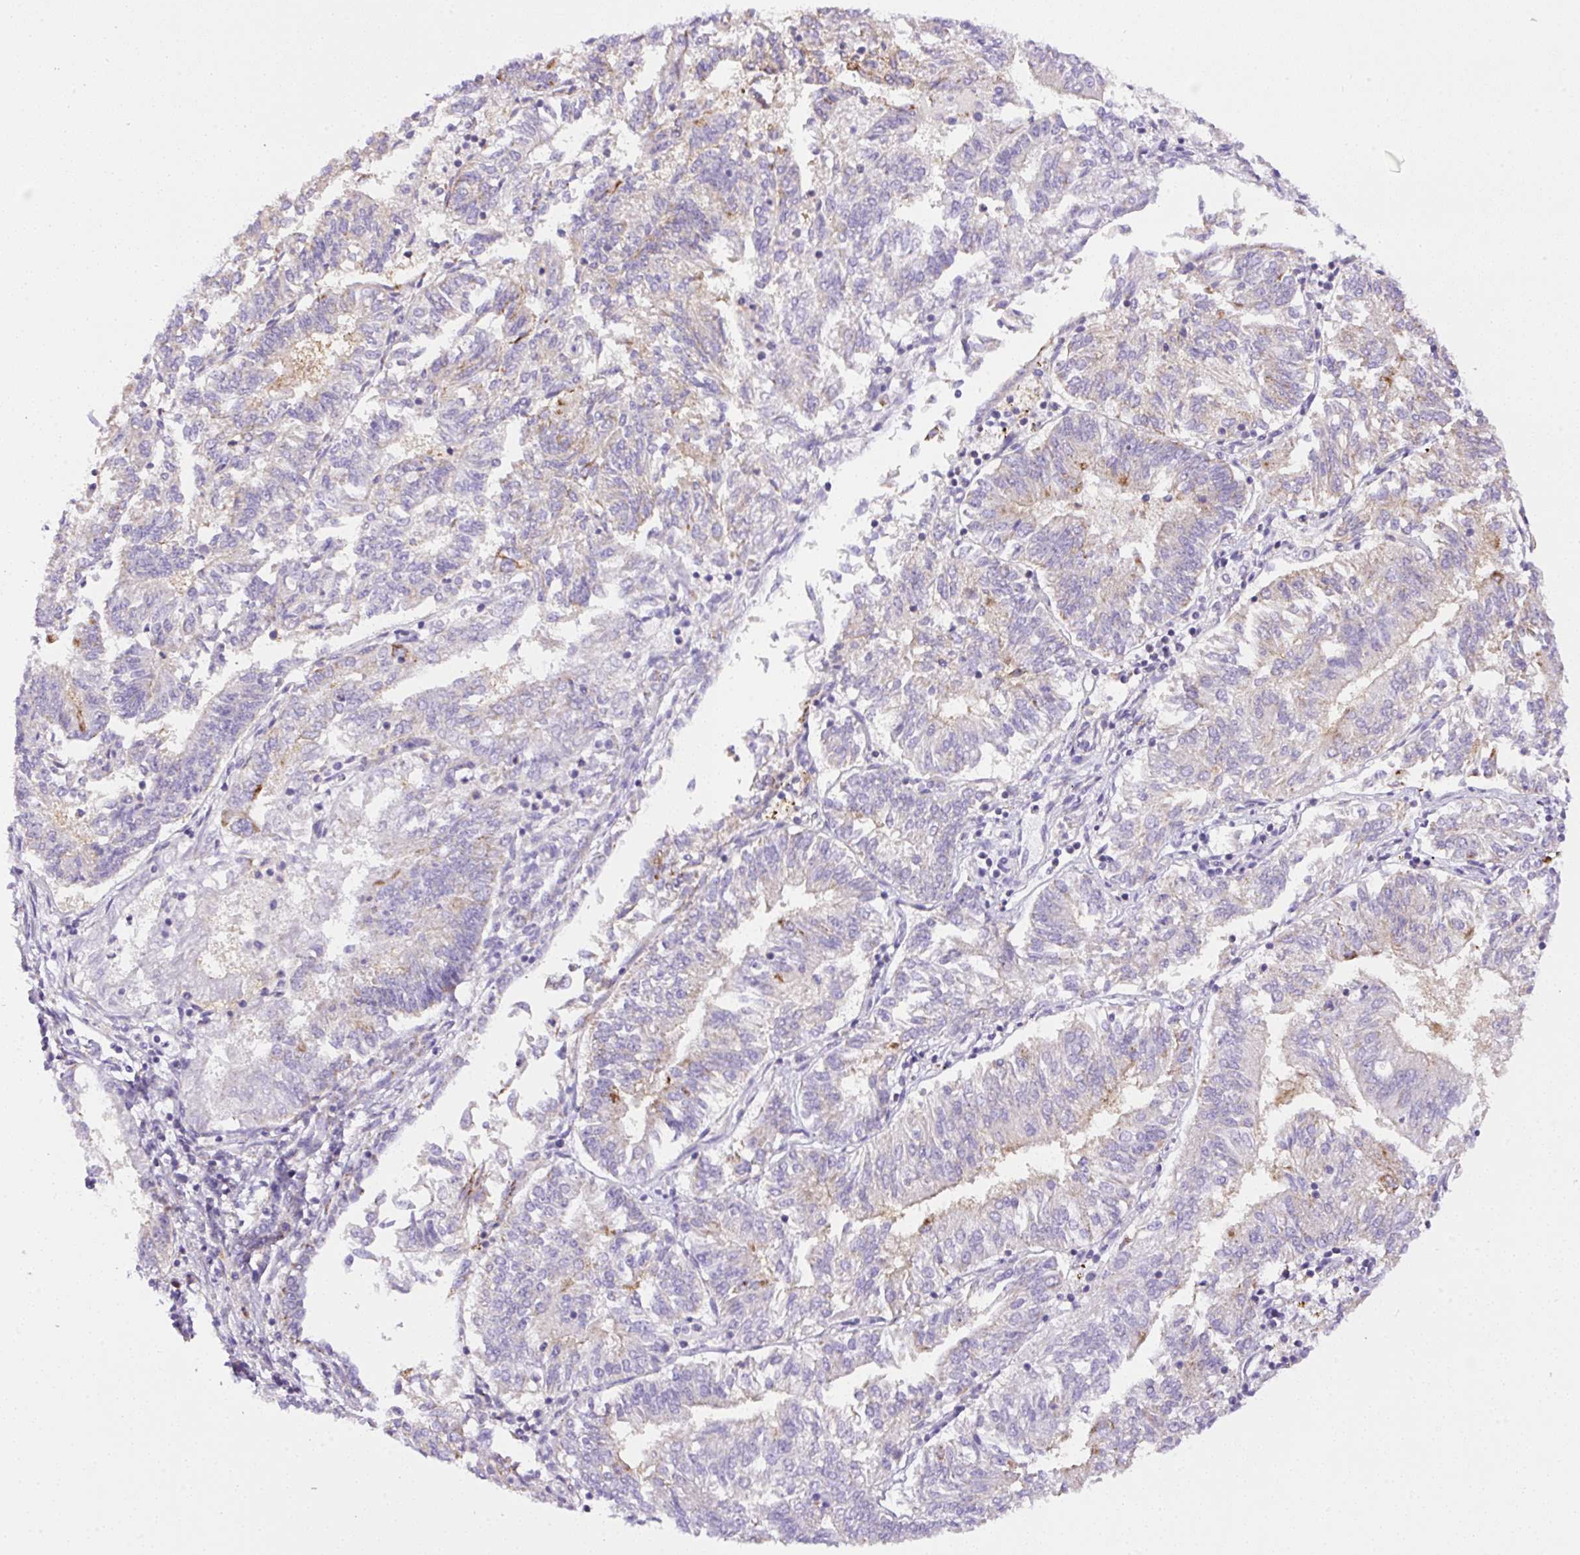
{"staining": {"intensity": "moderate", "quantity": "<25%", "location": "cytoplasmic/membranous"}, "tissue": "endometrial cancer", "cell_type": "Tumor cells", "image_type": "cancer", "snomed": [{"axis": "morphology", "description": "Adenocarcinoma, NOS"}, {"axis": "topography", "description": "Endometrium"}], "caption": "Immunohistochemical staining of human endometrial adenocarcinoma displays low levels of moderate cytoplasmic/membranous expression in about <25% of tumor cells.", "gene": "NF1", "patient": {"sex": "female", "age": 58}}